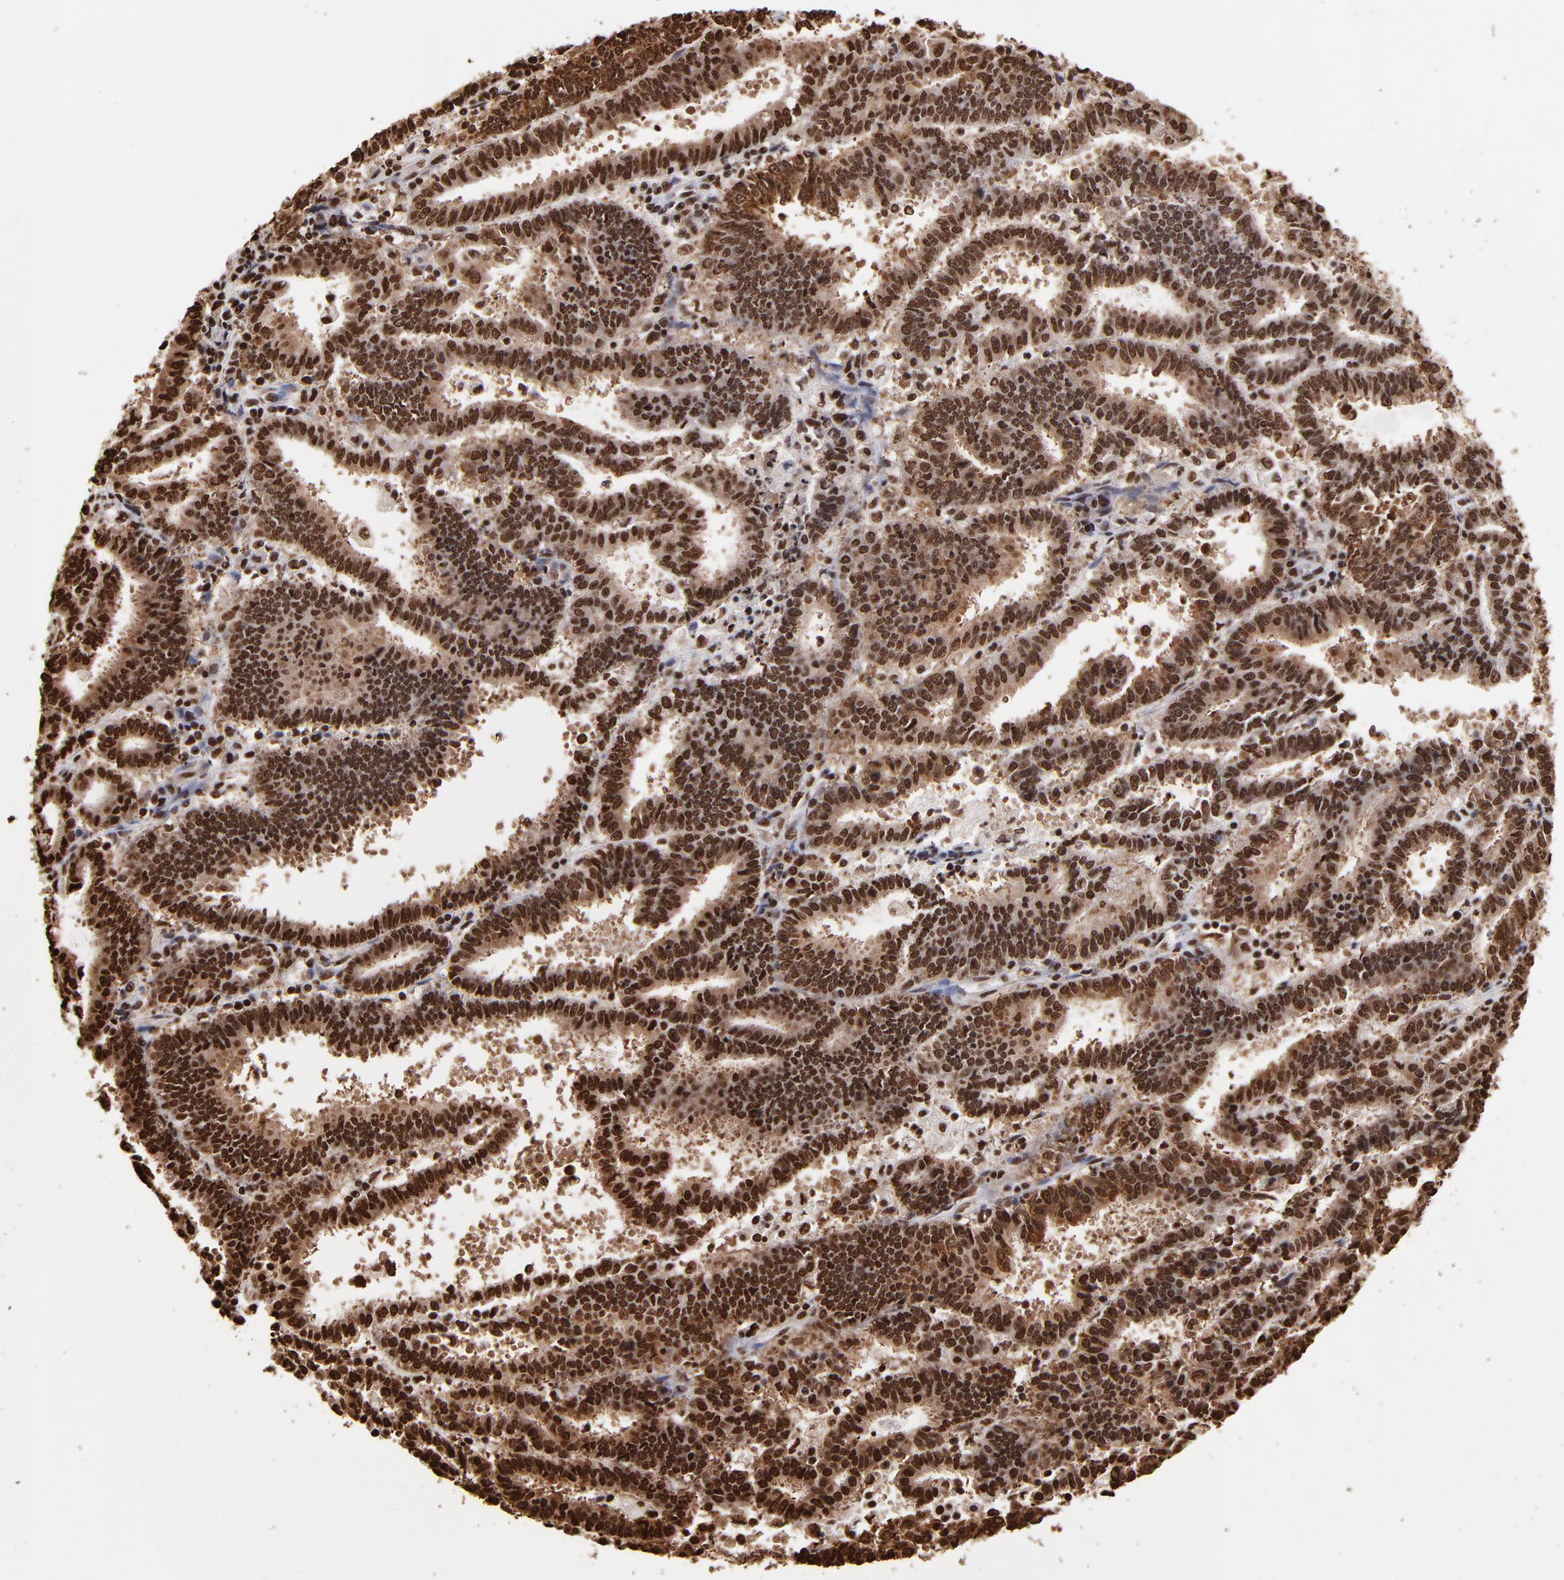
{"staining": {"intensity": "strong", "quantity": ">75%", "location": "cytoplasmic/membranous,nuclear"}, "tissue": "endometrial cancer", "cell_type": "Tumor cells", "image_type": "cancer", "snomed": [{"axis": "morphology", "description": "Adenocarcinoma, NOS"}, {"axis": "topography", "description": "Uterus"}], "caption": "About >75% of tumor cells in human endometrial cancer reveal strong cytoplasmic/membranous and nuclear protein positivity as visualized by brown immunohistochemical staining.", "gene": "ZNF544", "patient": {"sex": "female", "age": 83}}